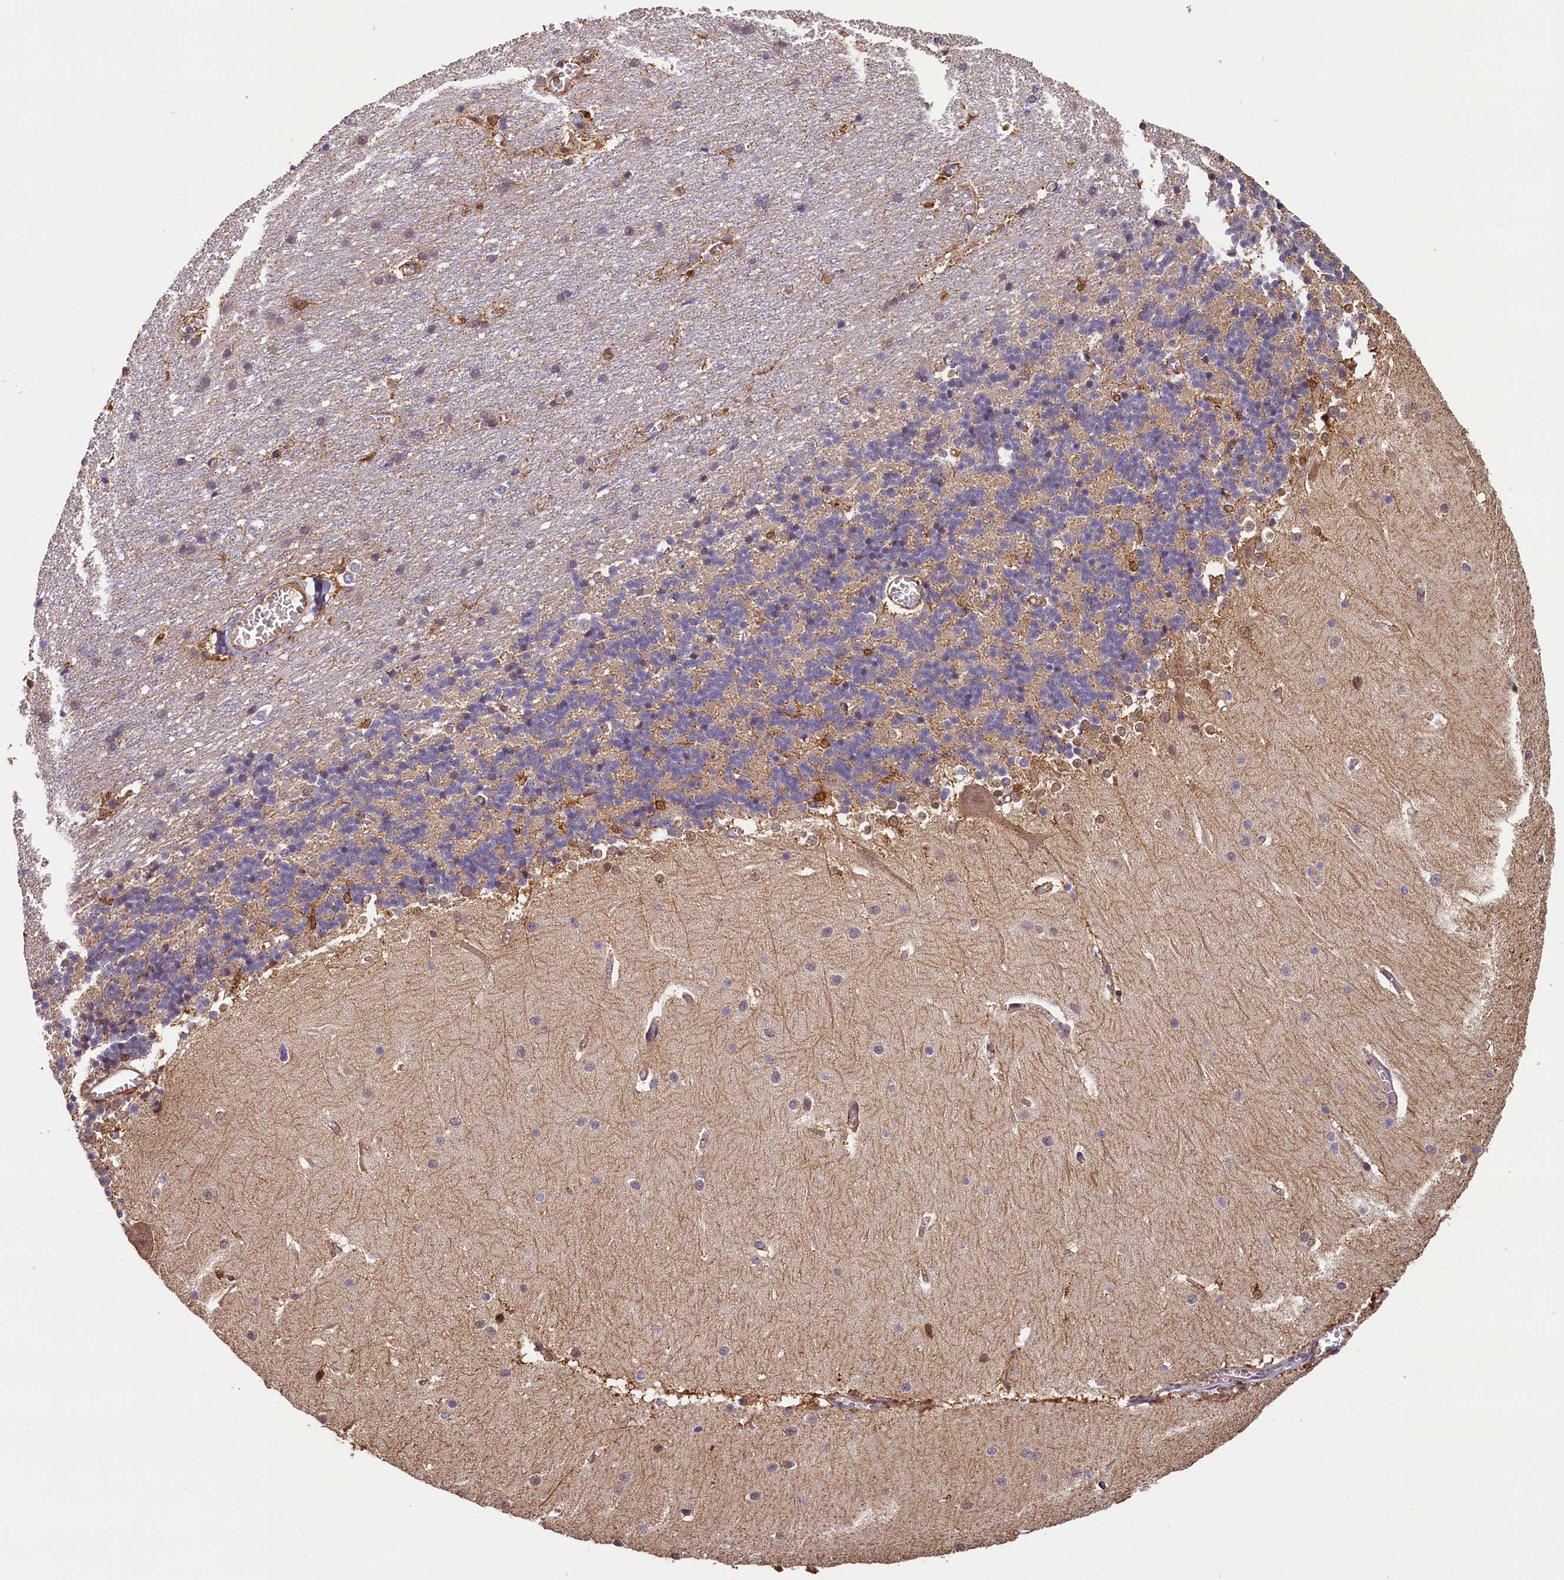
{"staining": {"intensity": "moderate", "quantity": "<25%", "location": "cytoplasmic/membranous"}, "tissue": "cerebellum", "cell_type": "Cells in granular layer", "image_type": "normal", "snomed": [{"axis": "morphology", "description": "Normal tissue, NOS"}, {"axis": "topography", "description": "Cerebellum"}], "caption": "Protein expression analysis of benign human cerebellum reveals moderate cytoplasmic/membranous expression in approximately <25% of cells in granular layer. Using DAB (brown) and hematoxylin (blue) stains, captured at high magnification using brightfield microscopy.", "gene": "ACSBG1", "patient": {"sex": "male", "age": 37}}